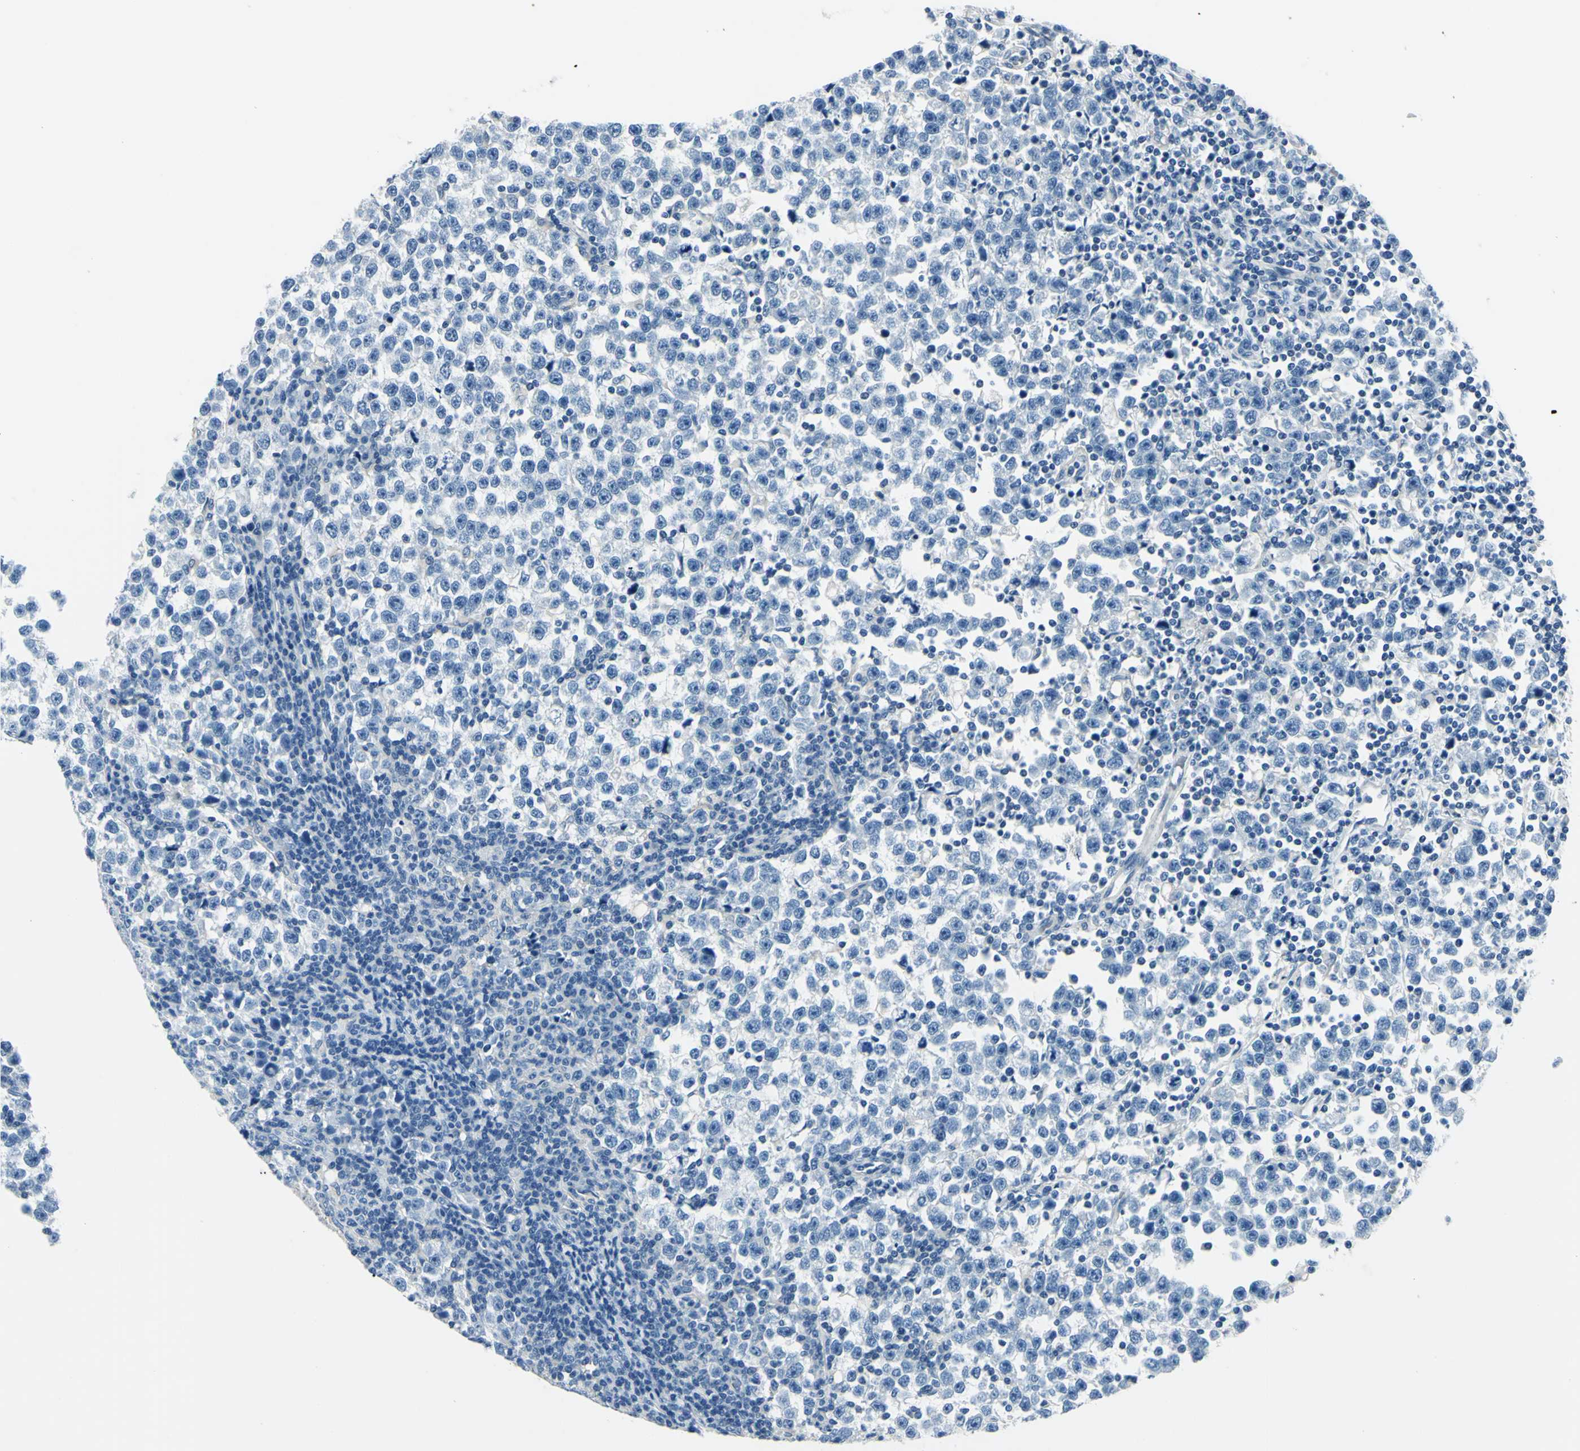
{"staining": {"intensity": "negative", "quantity": "none", "location": "none"}, "tissue": "testis cancer", "cell_type": "Tumor cells", "image_type": "cancer", "snomed": [{"axis": "morphology", "description": "Seminoma, NOS"}, {"axis": "topography", "description": "Testis"}], "caption": "The histopathology image displays no staining of tumor cells in testis seminoma.", "gene": "CDH15", "patient": {"sex": "male", "age": 43}}